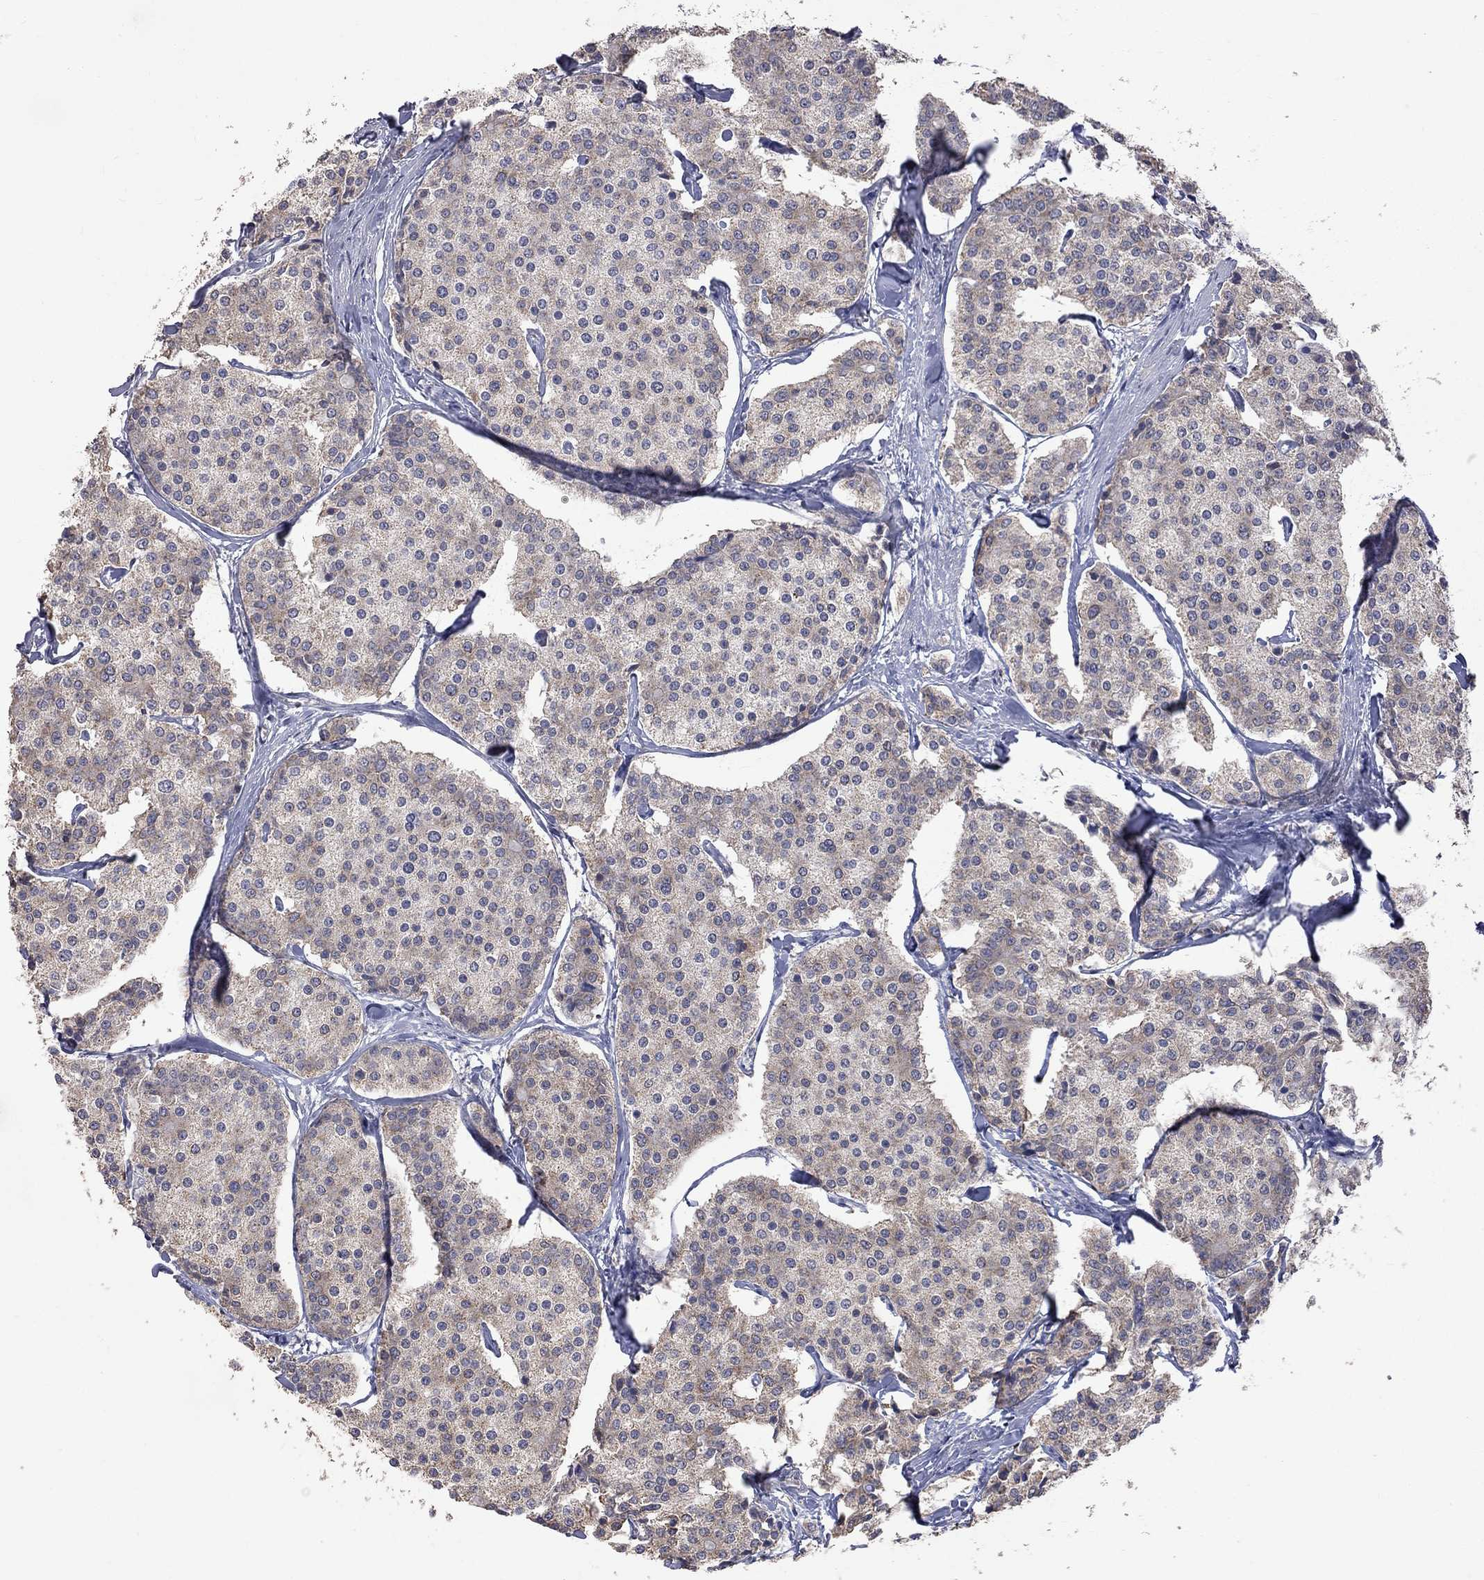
{"staining": {"intensity": "moderate", "quantity": "25%-75%", "location": "cytoplasmic/membranous"}, "tissue": "carcinoid", "cell_type": "Tumor cells", "image_type": "cancer", "snomed": [{"axis": "morphology", "description": "Carcinoid, malignant, NOS"}, {"axis": "topography", "description": "Small intestine"}], "caption": "Tumor cells reveal medium levels of moderate cytoplasmic/membranous staining in about 25%-75% of cells in malignant carcinoid.", "gene": "HTR6", "patient": {"sex": "female", "age": 65}}